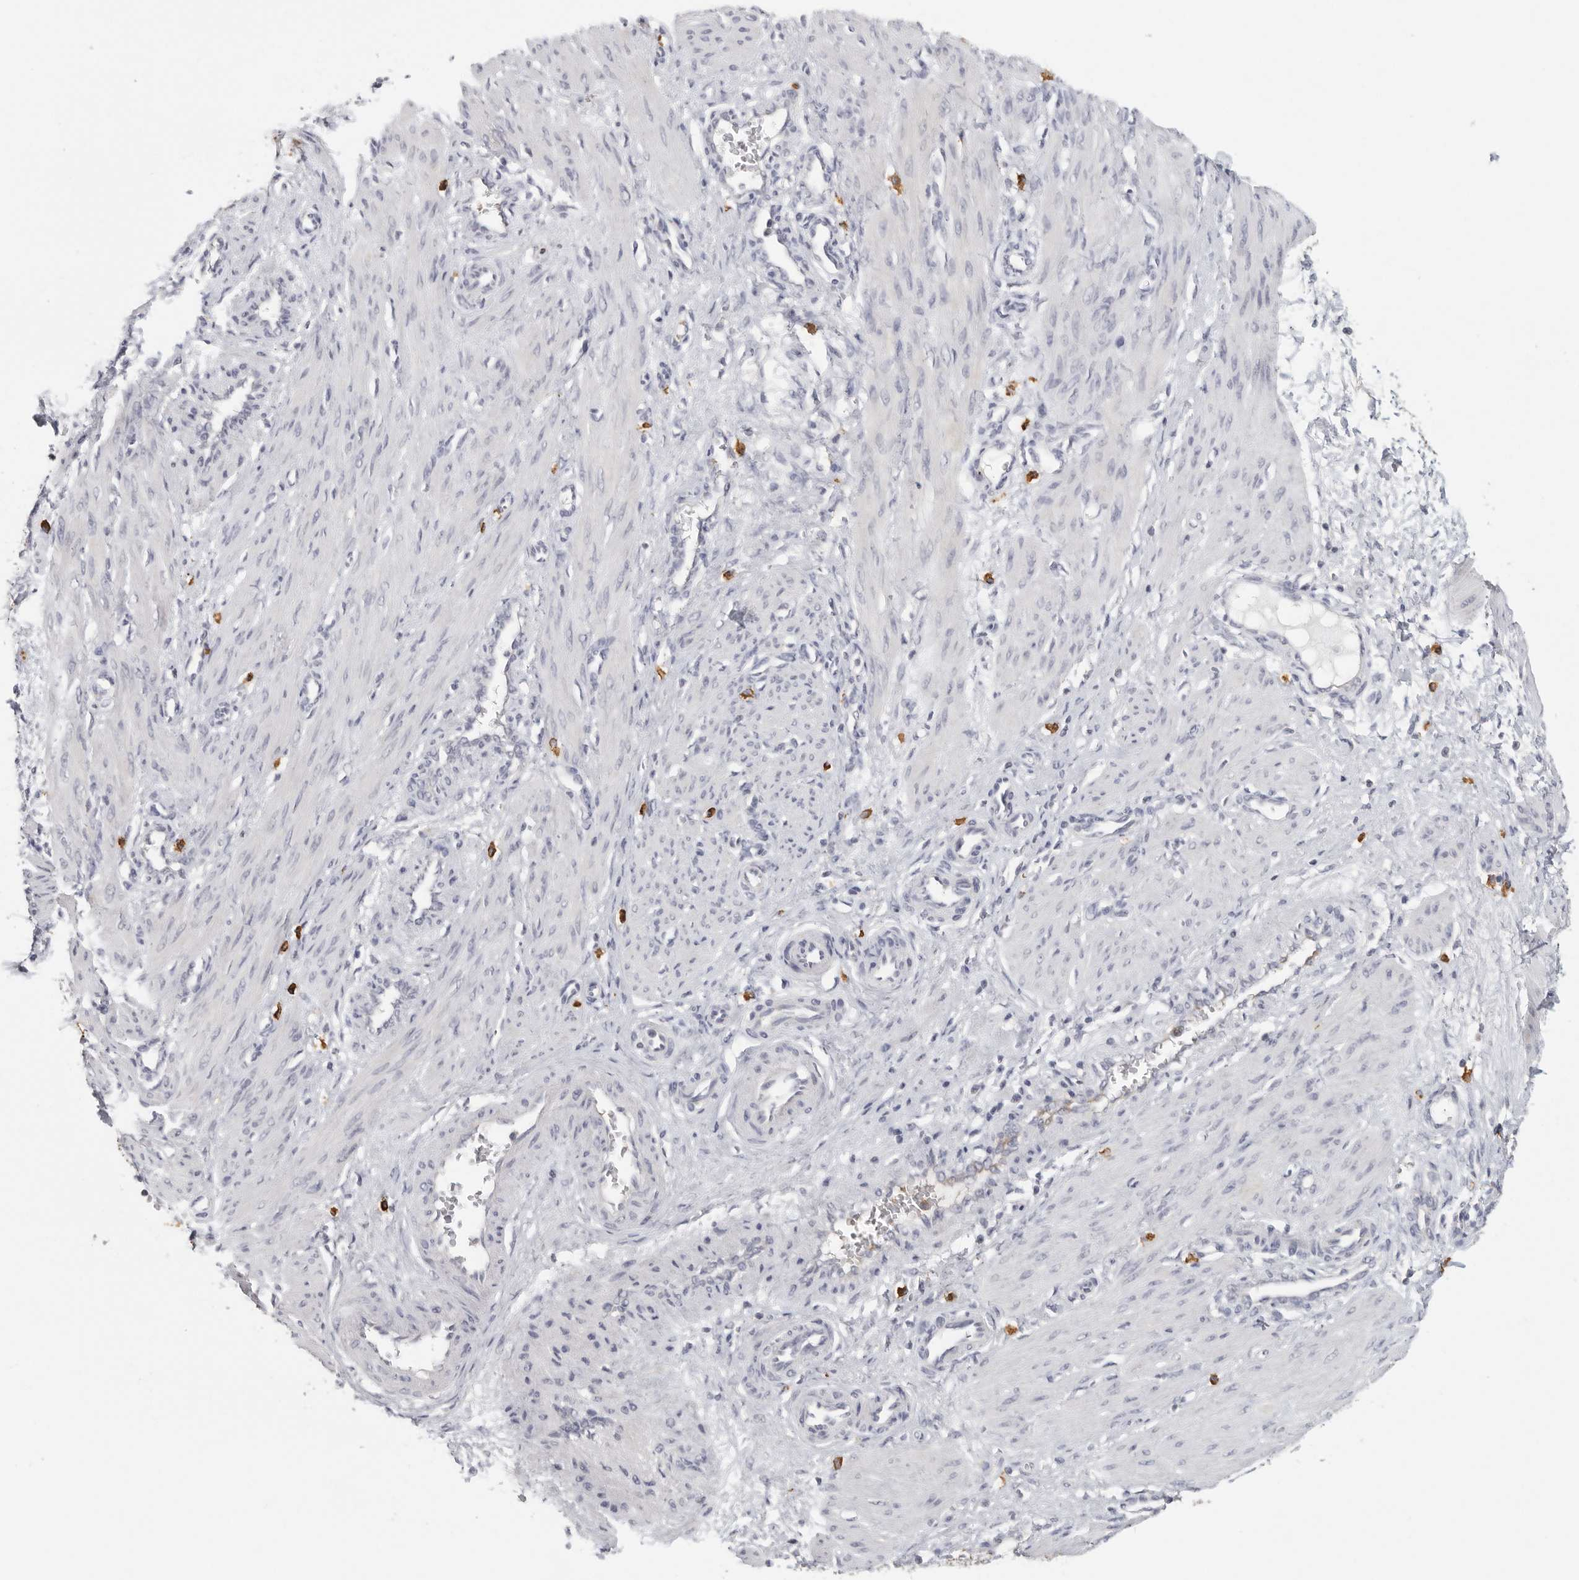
{"staining": {"intensity": "negative", "quantity": "none", "location": "none"}, "tissue": "smooth muscle", "cell_type": "Smooth muscle cells", "image_type": "normal", "snomed": [{"axis": "morphology", "description": "Normal tissue, NOS"}, {"axis": "topography", "description": "Endometrium"}], "caption": "Image shows no significant protein expression in smooth muscle cells of benign smooth muscle. The staining is performed using DAB (3,3'-diaminobenzidine) brown chromogen with nuclei counter-stained in using hematoxylin.", "gene": "DNAJC11", "patient": {"sex": "female", "age": 33}}